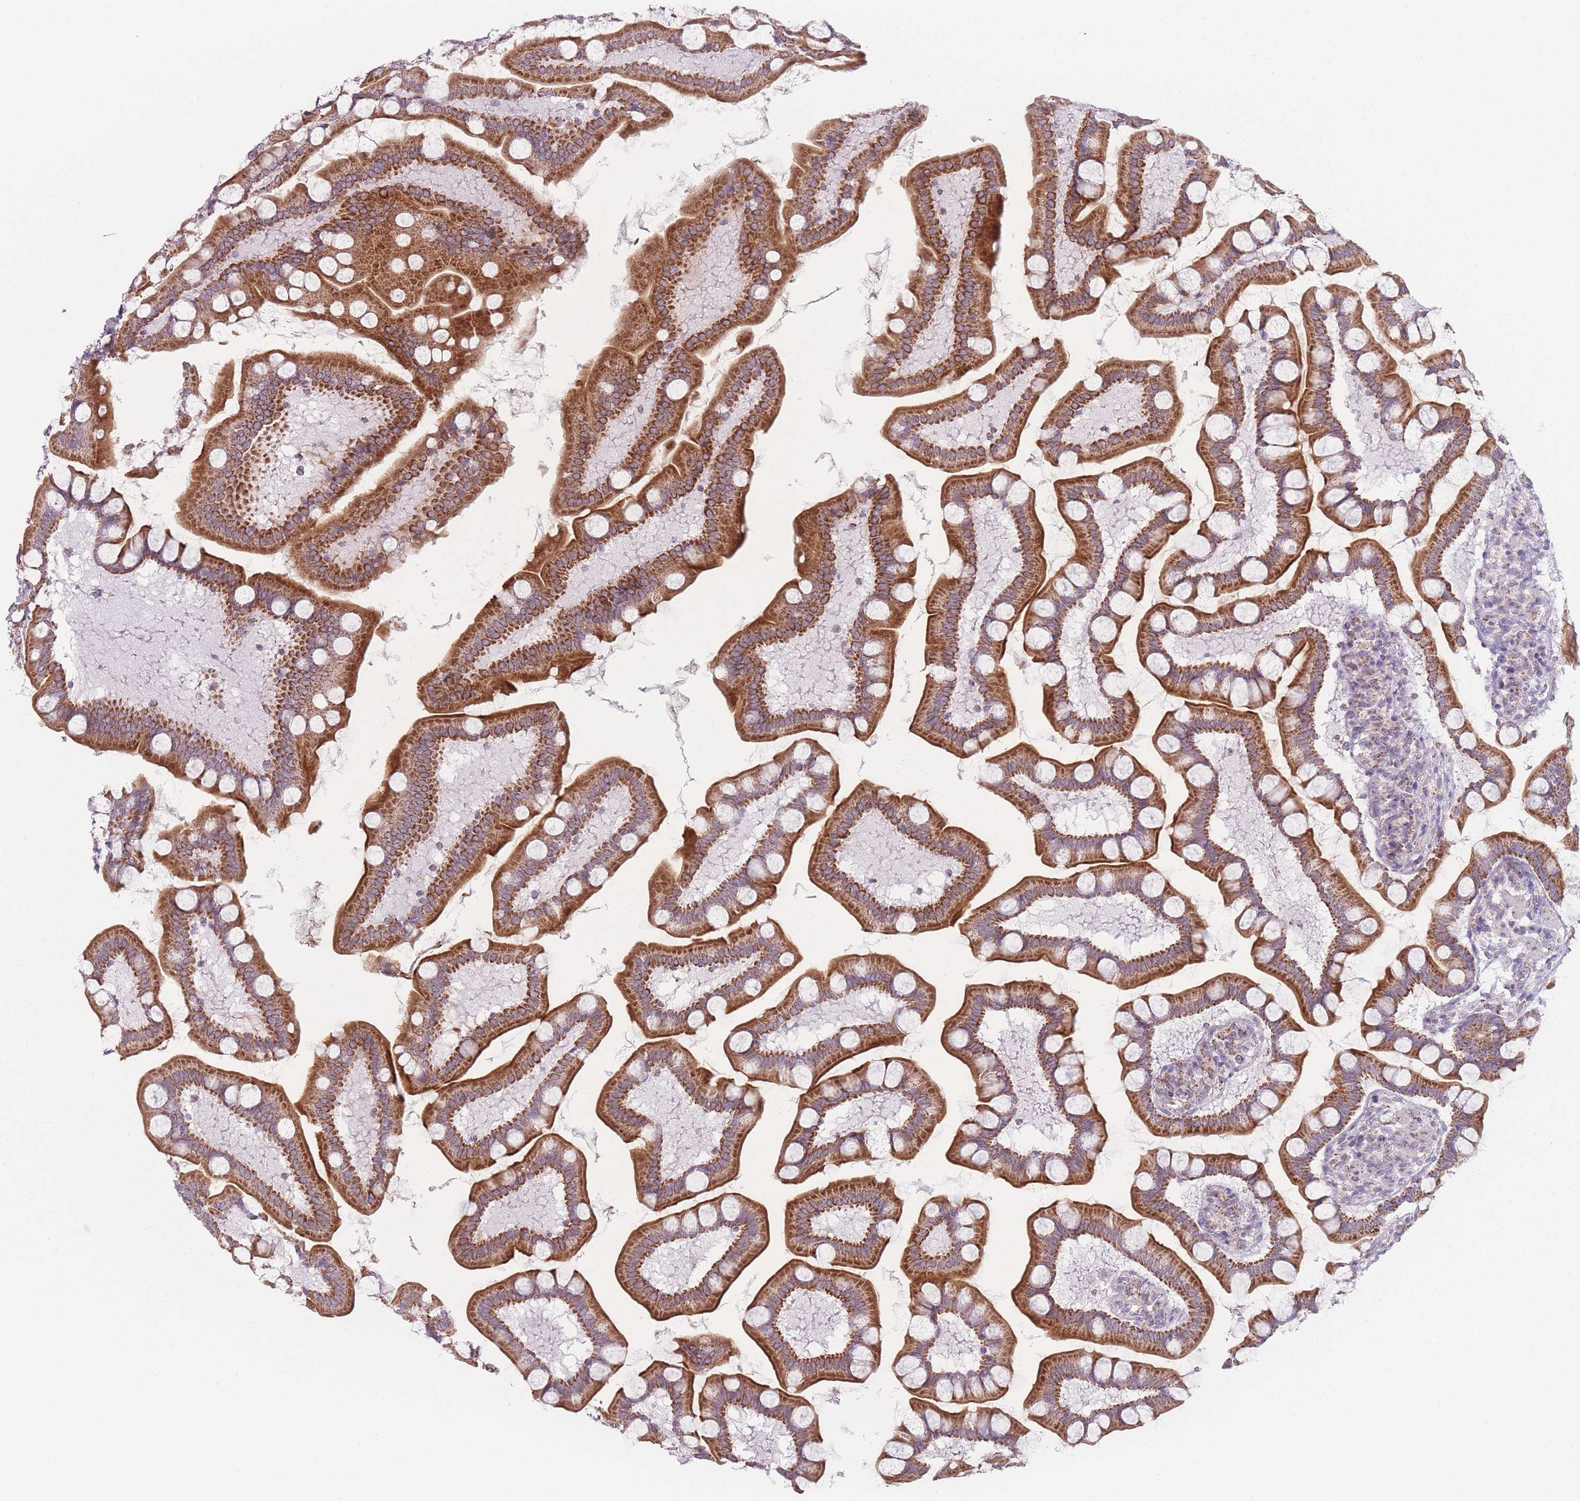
{"staining": {"intensity": "strong", "quantity": ">75%", "location": "cytoplasmic/membranous"}, "tissue": "small intestine", "cell_type": "Glandular cells", "image_type": "normal", "snomed": [{"axis": "morphology", "description": "Normal tissue, NOS"}, {"axis": "topography", "description": "Small intestine"}], "caption": "The image shows a brown stain indicating the presence of a protein in the cytoplasmic/membranous of glandular cells in small intestine.", "gene": "DCHS1", "patient": {"sex": "male", "age": 41}}